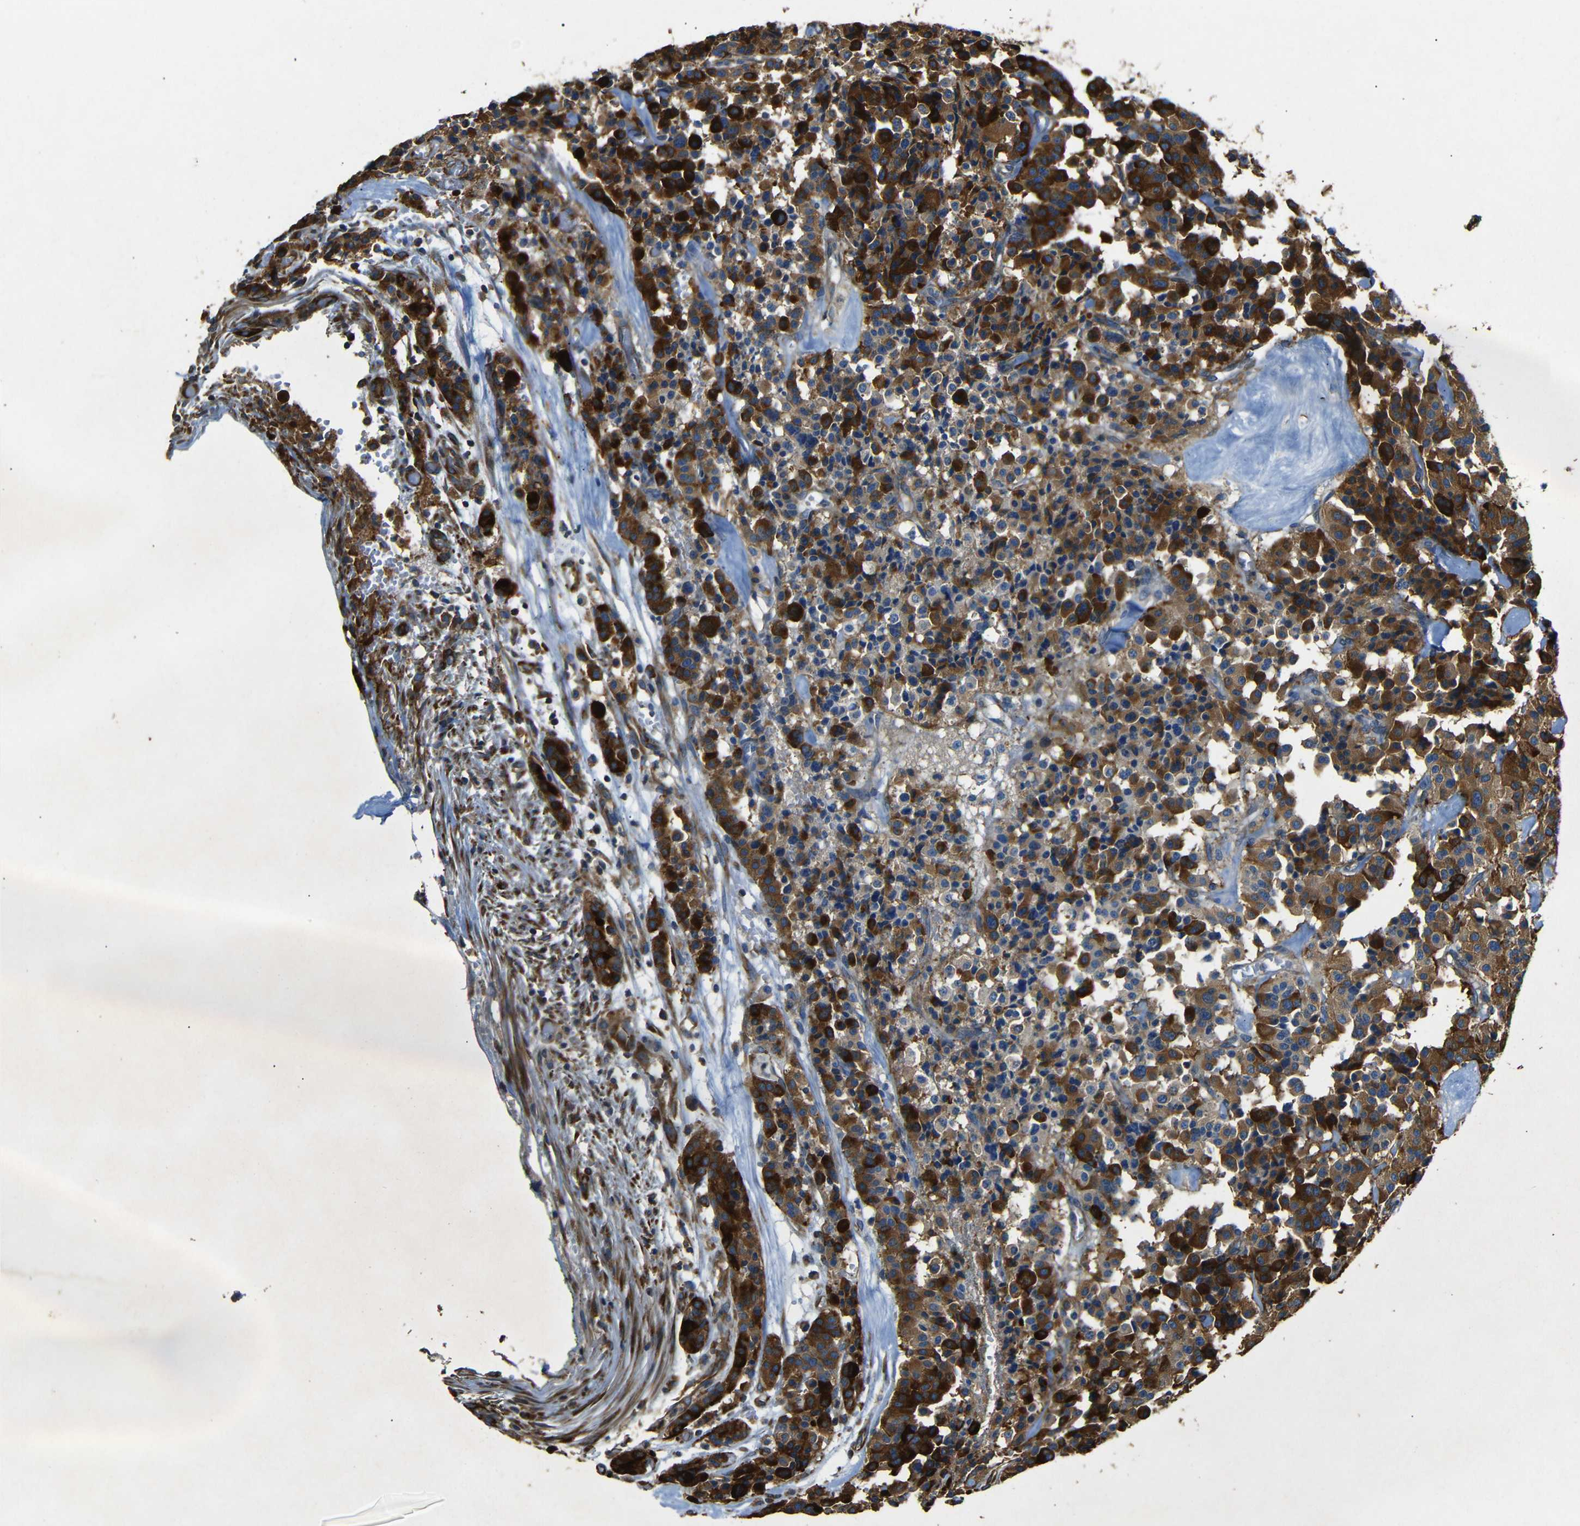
{"staining": {"intensity": "strong", "quantity": ">75%", "location": "cytoplasmic/membranous"}, "tissue": "carcinoid", "cell_type": "Tumor cells", "image_type": "cancer", "snomed": [{"axis": "morphology", "description": "Carcinoid, malignant, NOS"}, {"axis": "topography", "description": "Lung"}], "caption": "IHC (DAB) staining of human carcinoid demonstrates strong cytoplasmic/membranous protein expression in approximately >75% of tumor cells. (Brightfield microscopy of DAB IHC at high magnification).", "gene": "BTF3", "patient": {"sex": "male", "age": 30}}